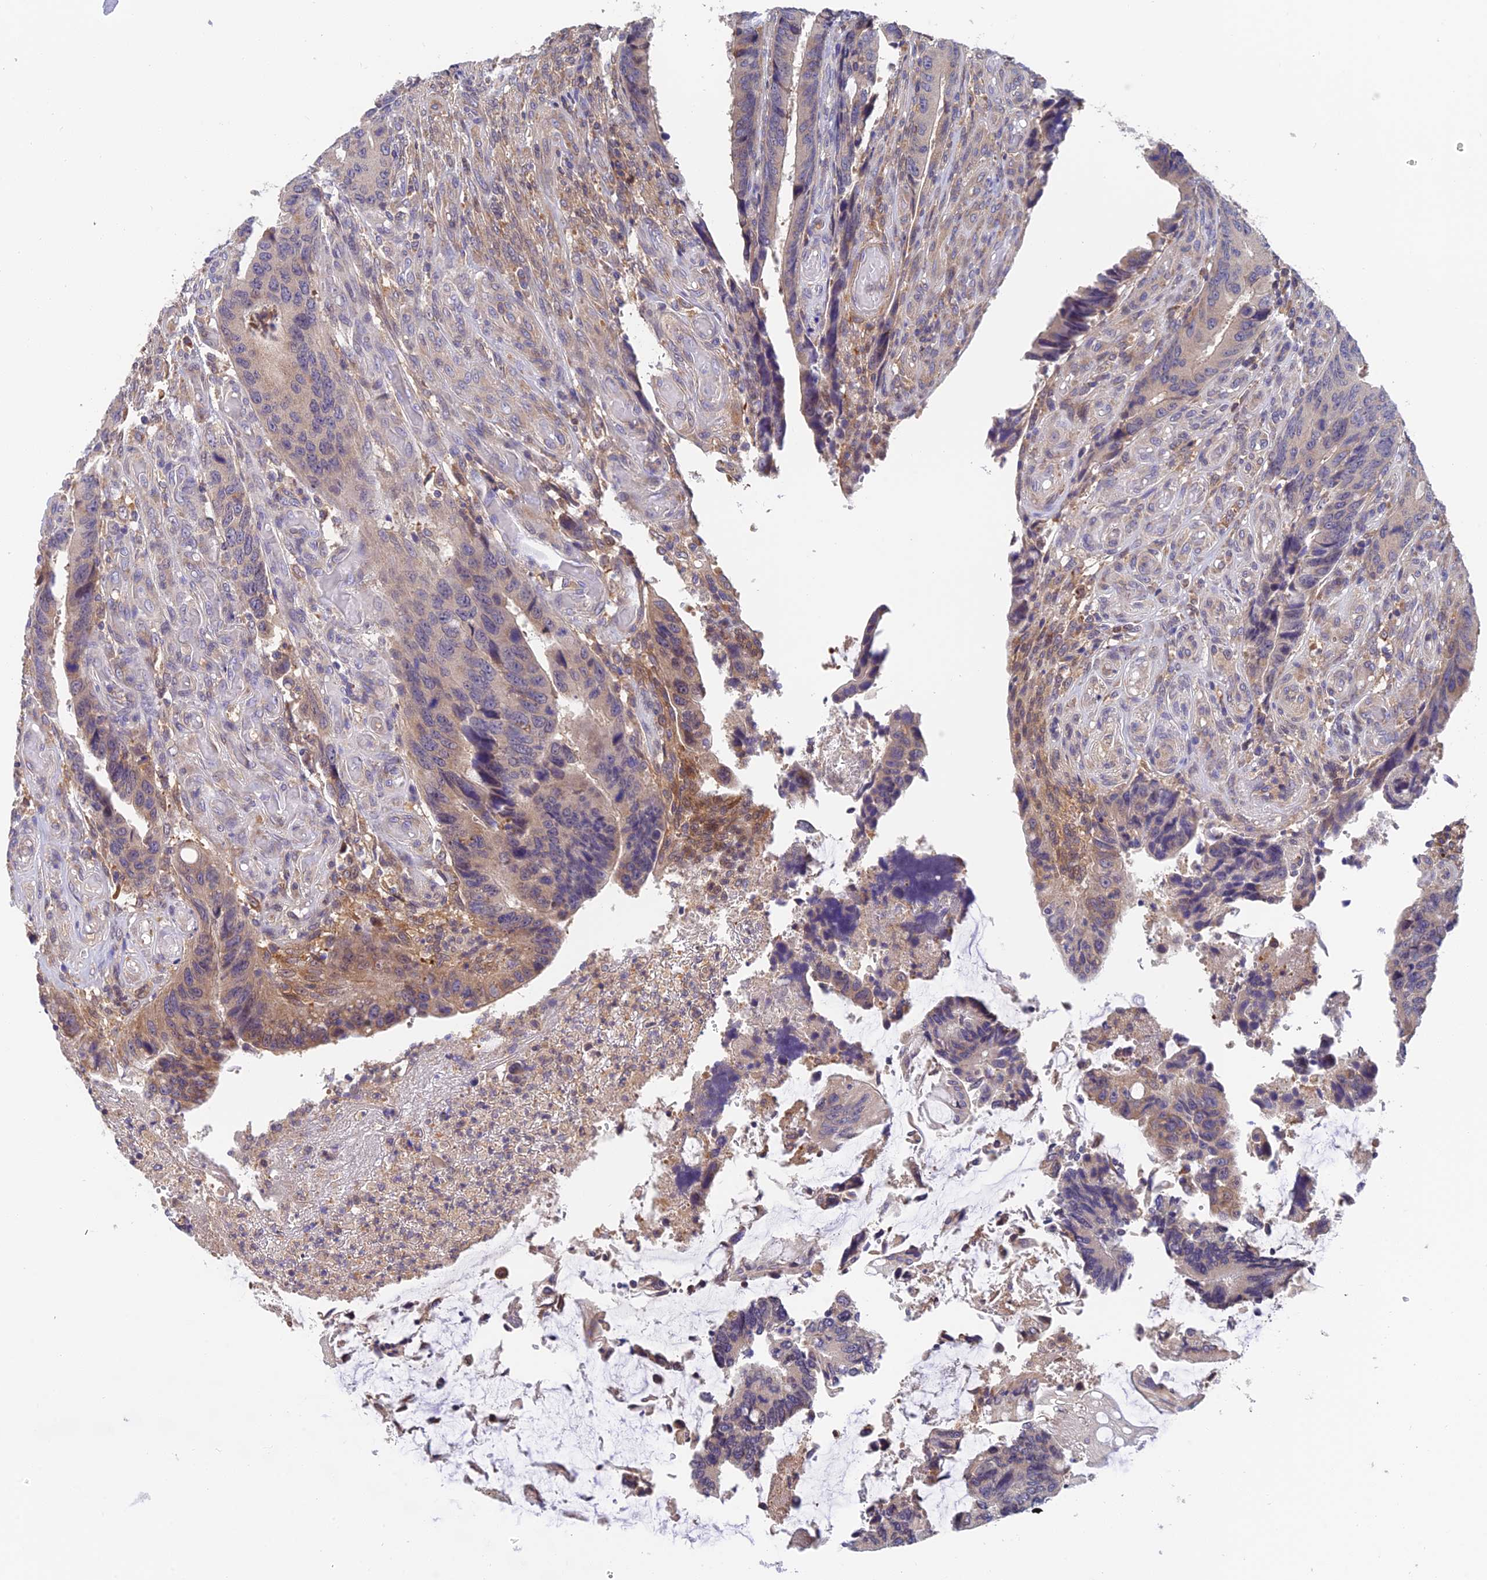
{"staining": {"intensity": "weak", "quantity": "<25%", "location": "cytoplasmic/membranous"}, "tissue": "colorectal cancer", "cell_type": "Tumor cells", "image_type": "cancer", "snomed": [{"axis": "morphology", "description": "Adenocarcinoma, NOS"}, {"axis": "topography", "description": "Colon"}], "caption": "Tumor cells are negative for protein expression in human colorectal cancer.", "gene": "IPO5", "patient": {"sex": "male", "age": 87}}